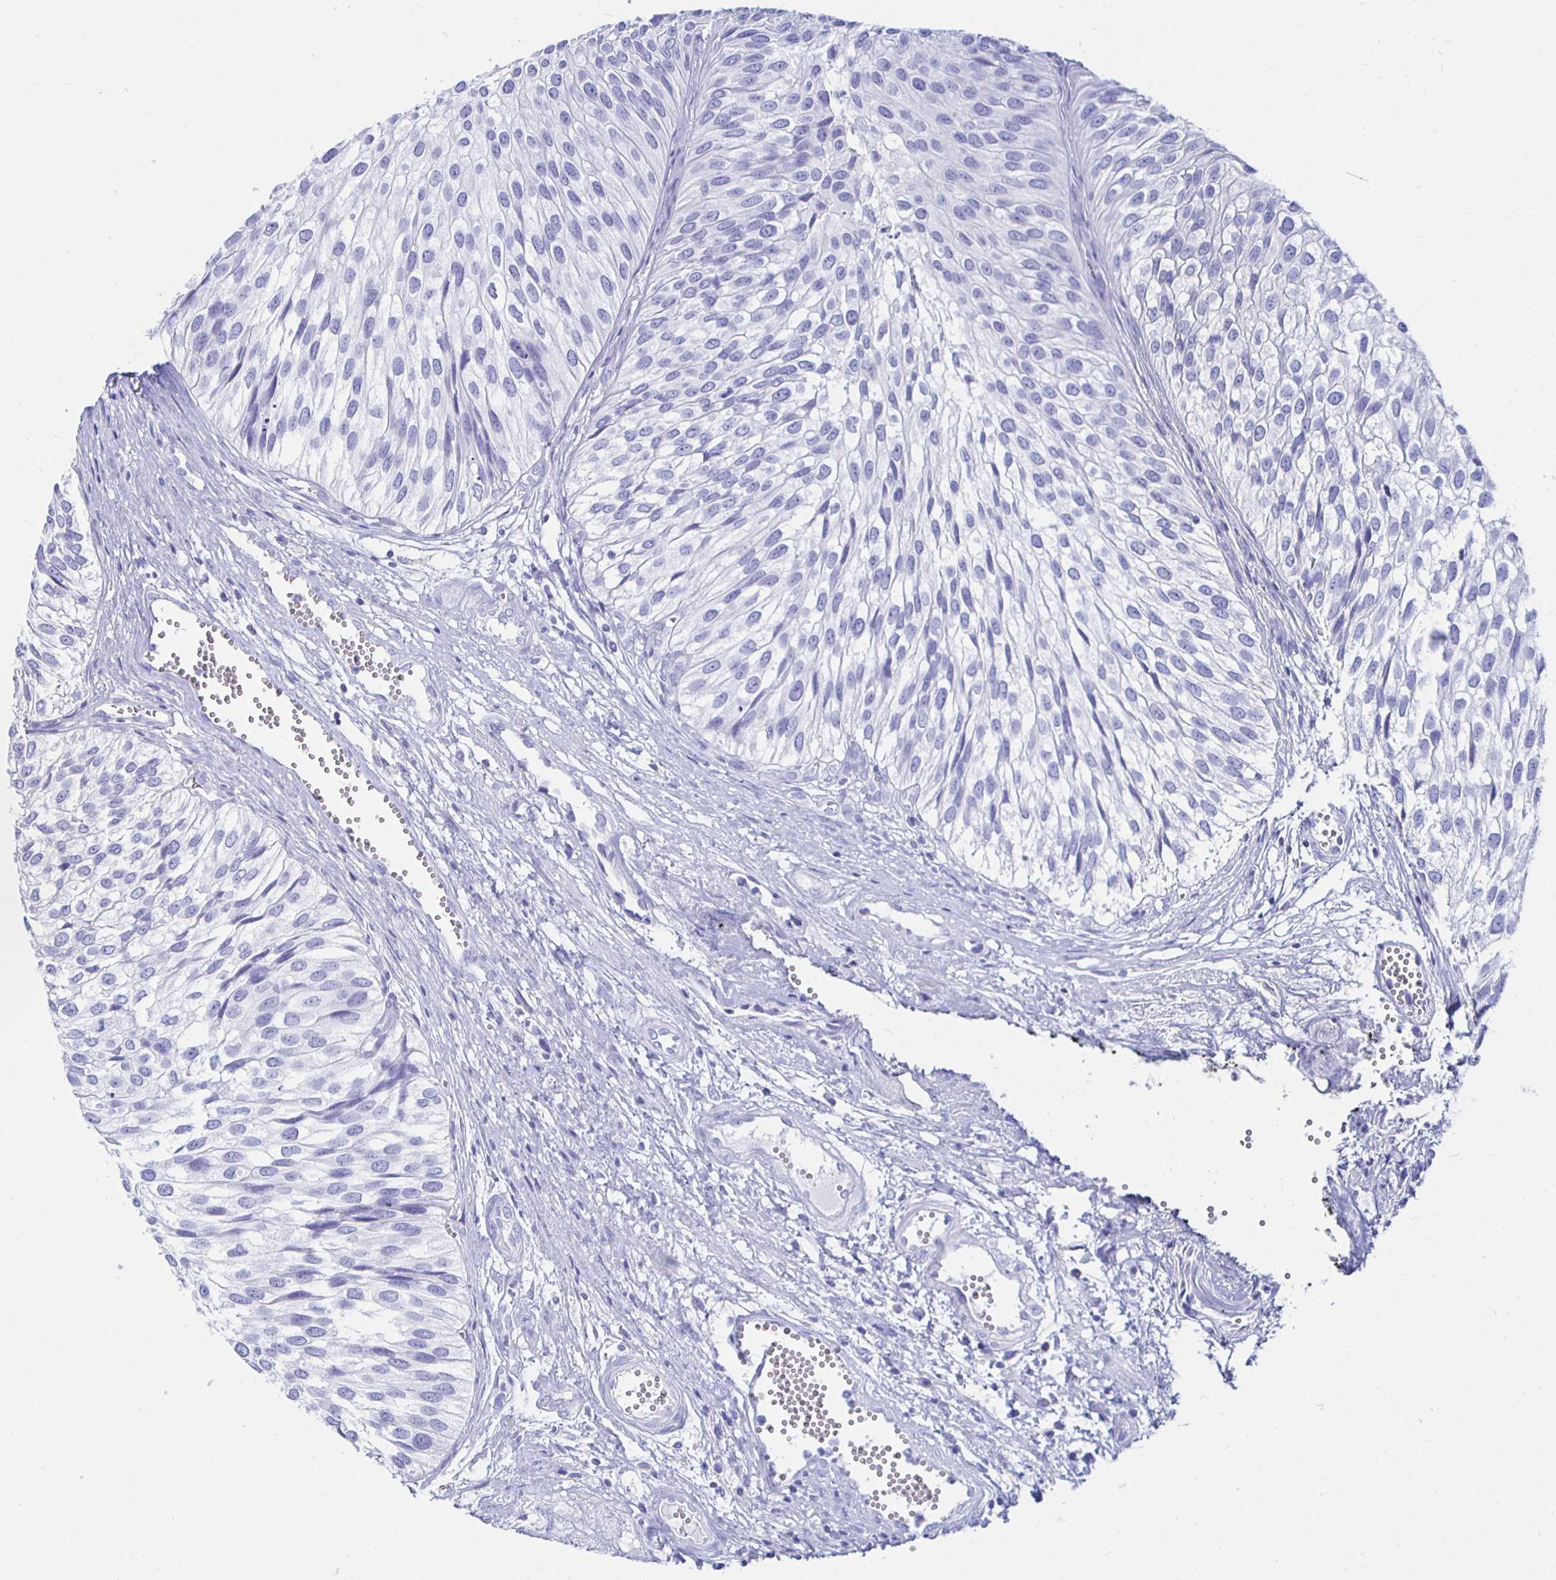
{"staining": {"intensity": "negative", "quantity": "none", "location": "none"}, "tissue": "urothelial cancer", "cell_type": "Tumor cells", "image_type": "cancer", "snomed": [{"axis": "morphology", "description": "Urothelial carcinoma, Low grade"}, {"axis": "topography", "description": "Urinary bladder"}], "caption": "IHC micrograph of low-grade urothelial carcinoma stained for a protein (brown), which demonstrates no positivity in tumor cells. Nuclei are stained in blue.", "gene": "UMOD", "patient": {"sex": "male", "age": 91}}